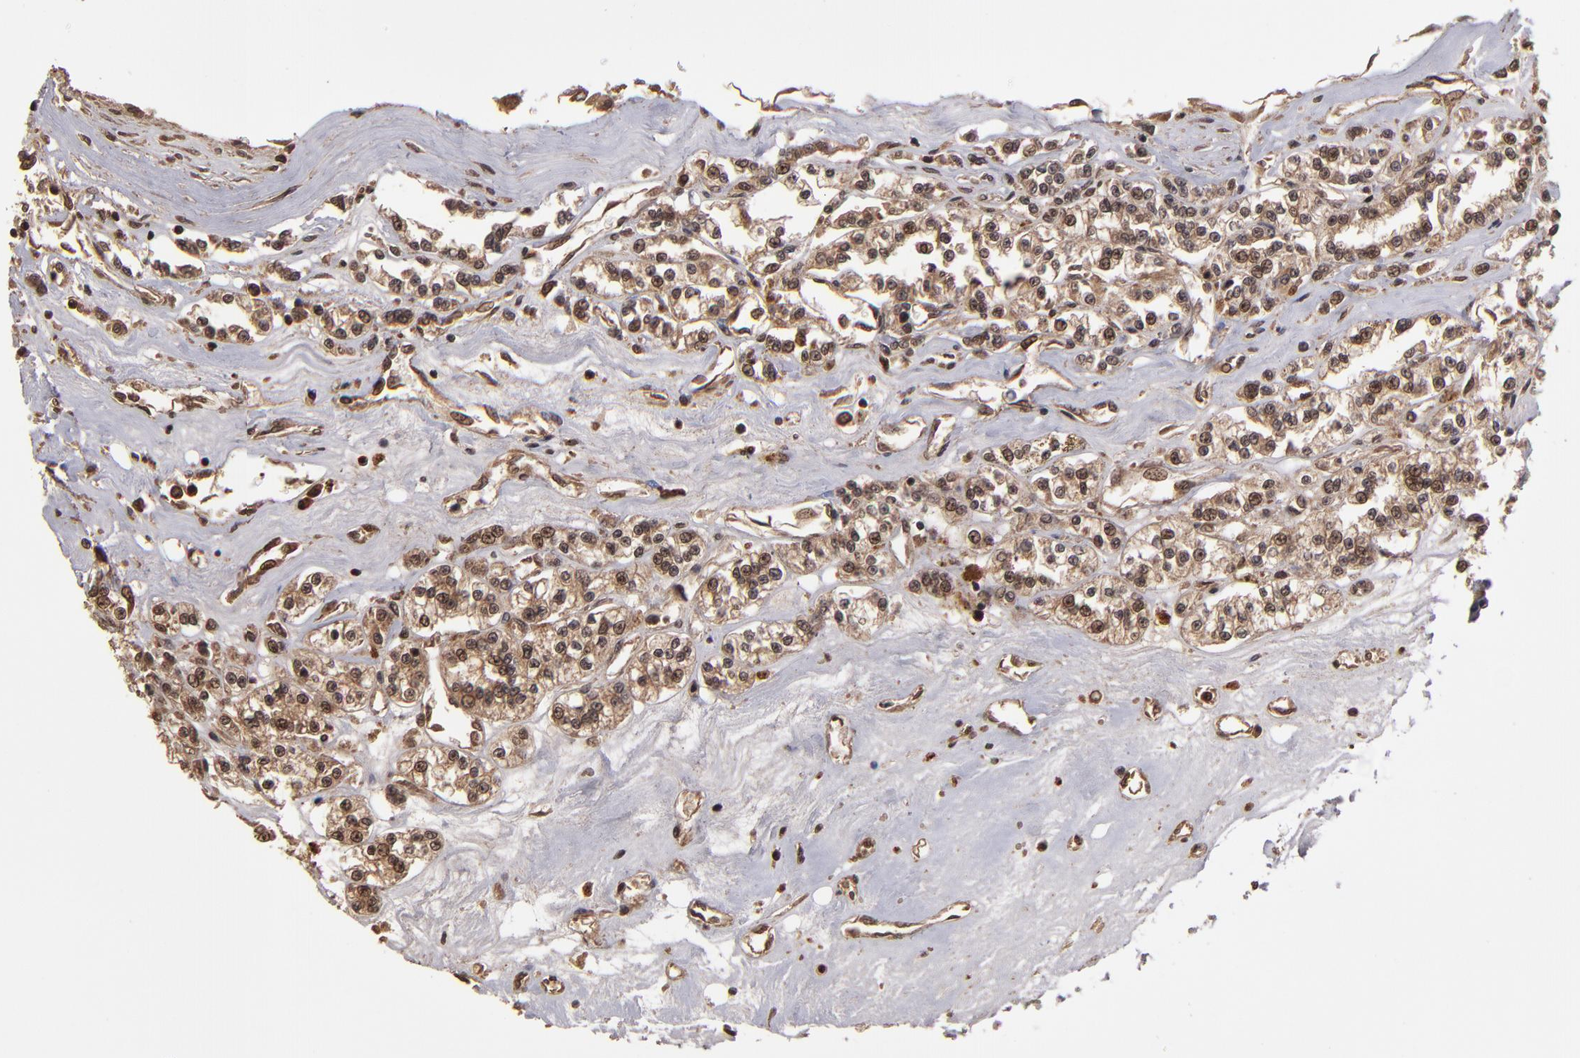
{"staining": {"intensity": "moderate", "quantity": ">75%", "location": "cytoplasmic/membranous"}, "tissue": "renal cancer", "cell_type": "Tumor cells", "image_type": "cancer", "snomed": [{"axis": "morphology", "description": "Adenocarcinoma, NOS"}, {"axis": "topography", "description": "Kidney"}], "caption": "Immunohistochemical staining of adenocarcinoma (renal) shows medium levels of moderate cytoplasmic/membranous positivity in about >75% of tumor cells. The staining was performed using DAB to visualize the protein expression in brown, while the nuclei were stained in blue with hematoxylin (Magnification: 20x).", "gene": "NFE2L2", "patient": {"sex": "female", "age": 76}}